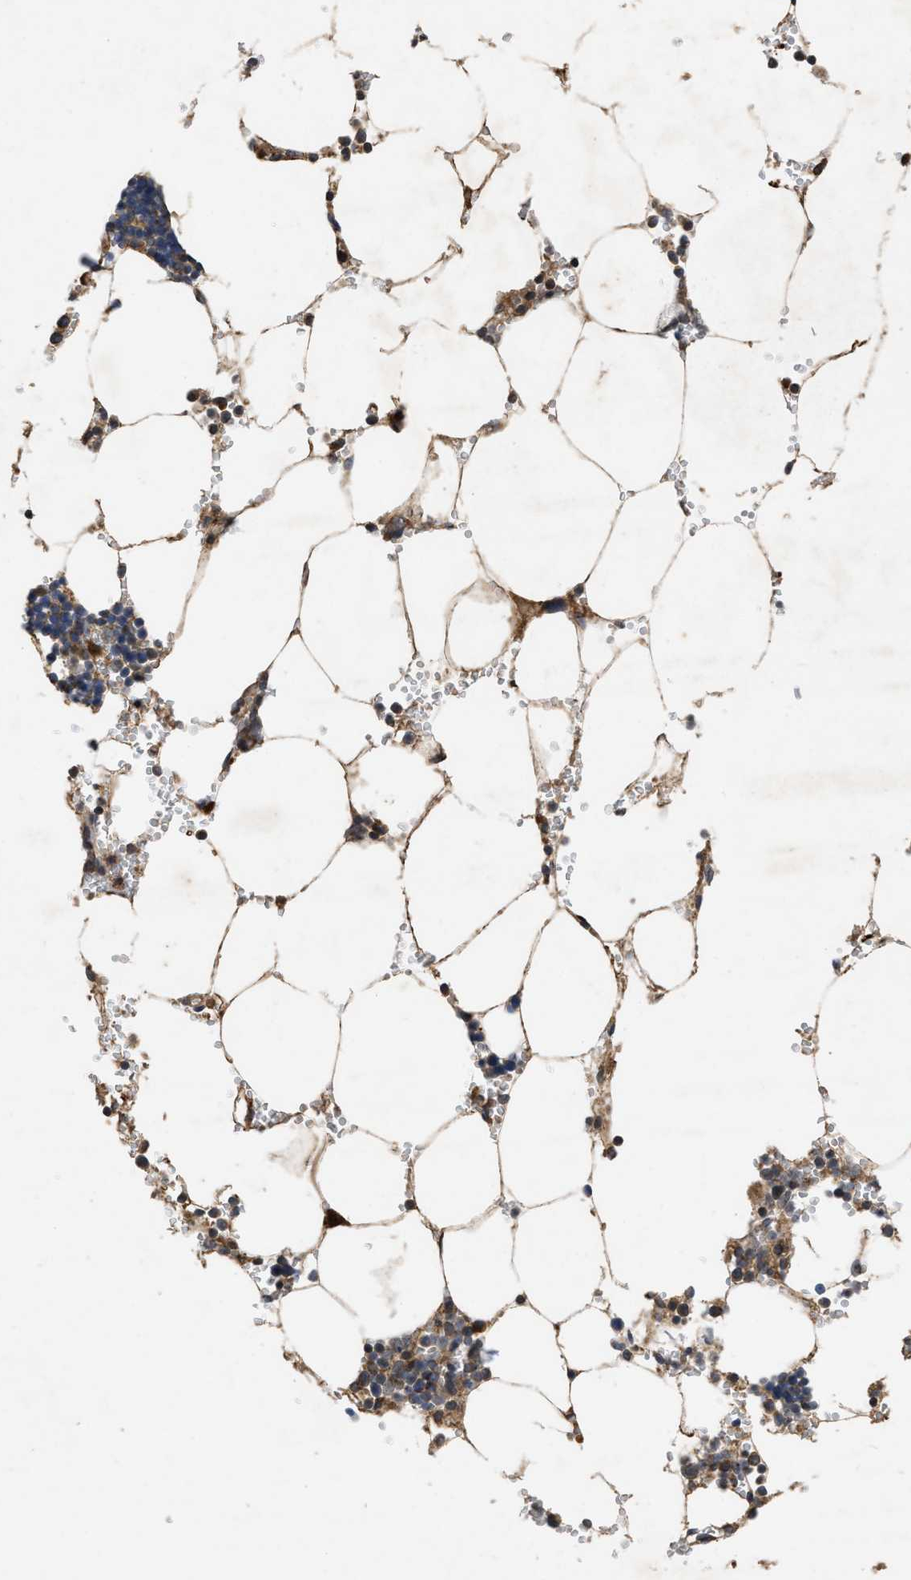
{"staining": {"intensity": "moderate", "quantity": "<25%", "location": "cytoplasmic/membranous"}, "tissue": "bone marrow", "cell_type": "Hematopoietic cells", "image_type": "normal", "snomed": [{"axis": "morphology", "description": "Normal tissue, NOS"}, {"axis": "topography", "description": "Bone marrow"}], "caption": "IHC of unremarkable bone marrow displays low levels of moderate cytoplasmic/membranous positivity in about <25% of hematopoietic cells. (IHC, brightfield microscopy, high magnification).", "gene": "VPS4A", "patient": {"sex": "male", "age": 70}}